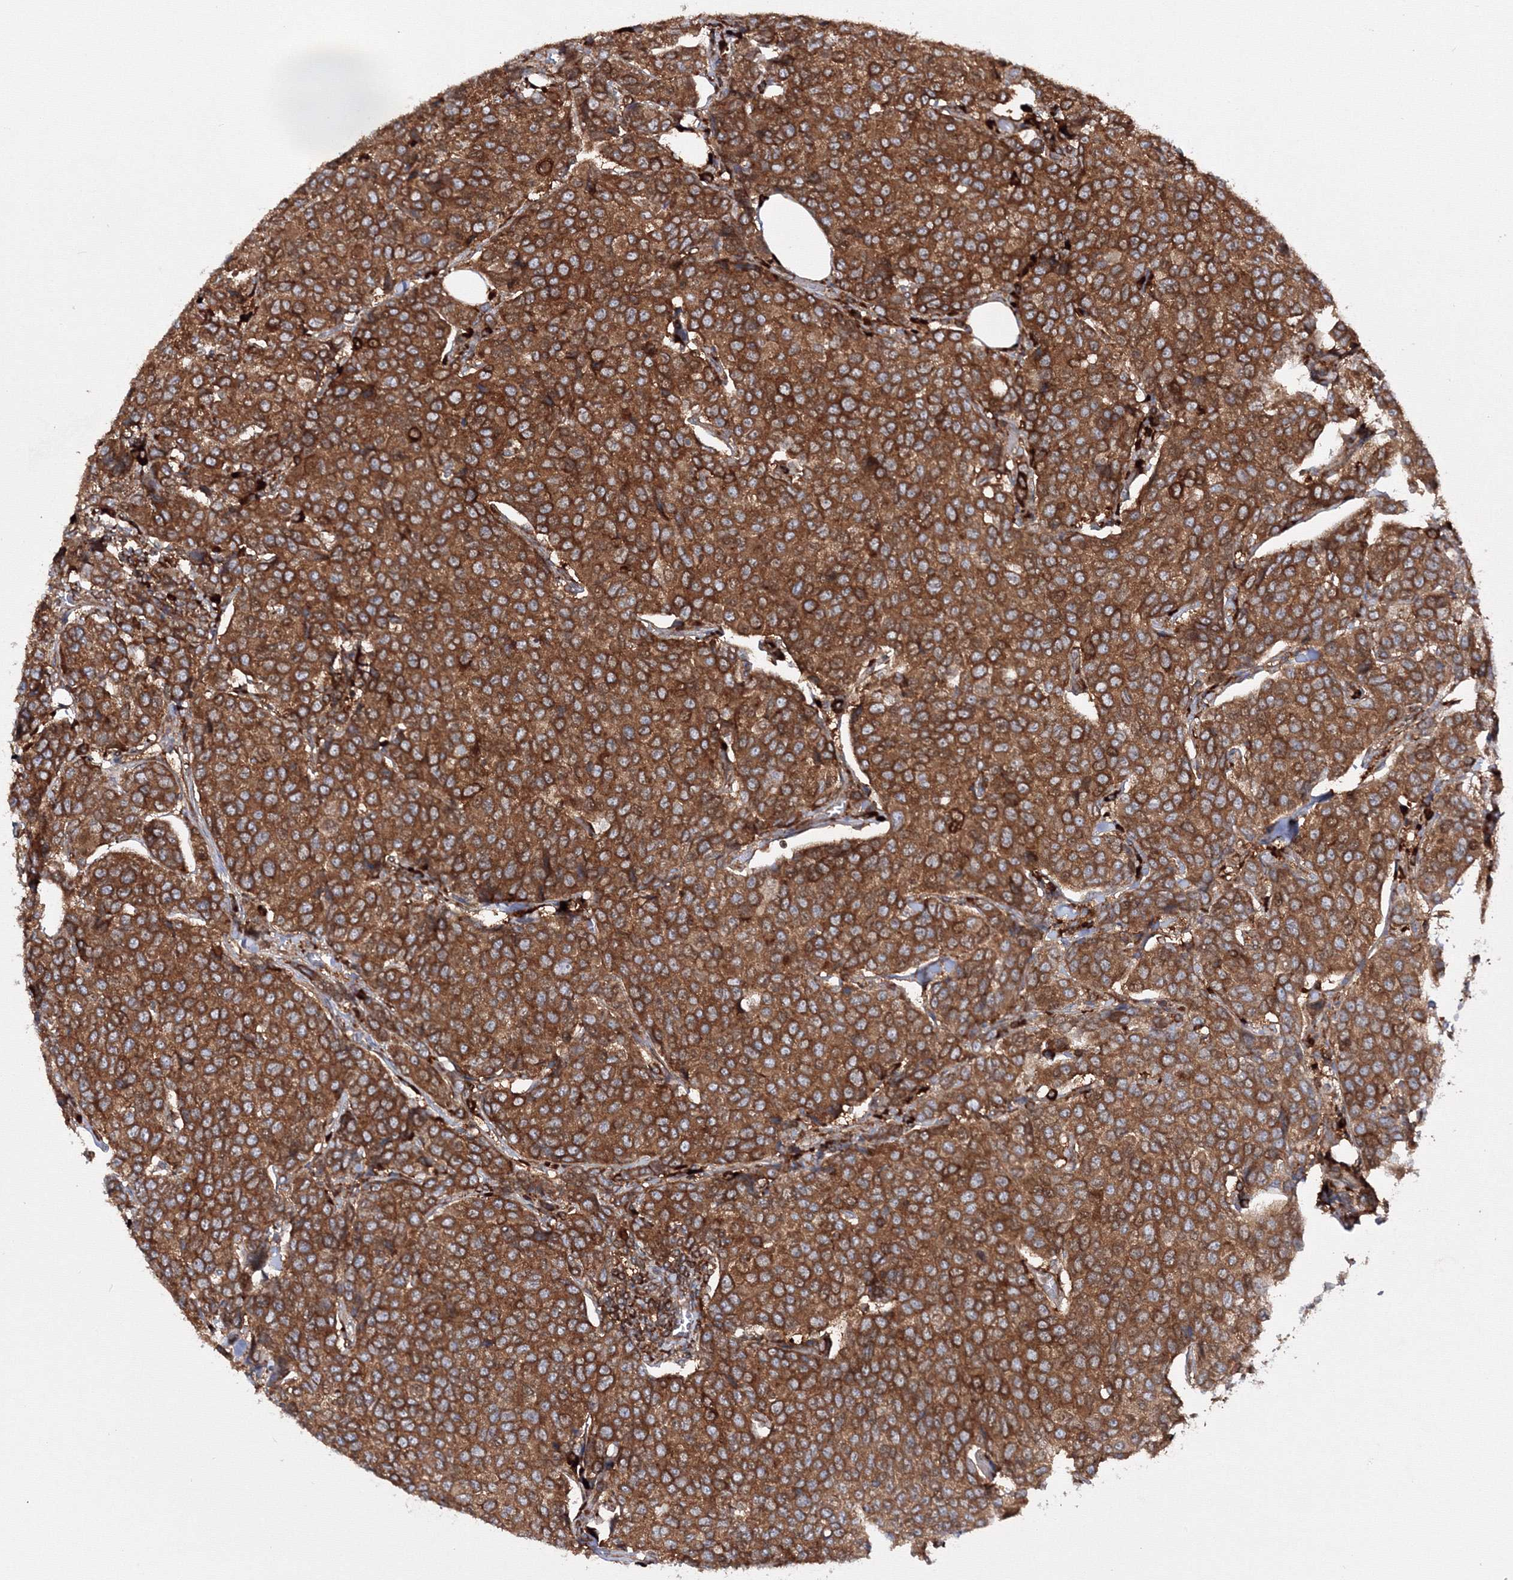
{"staining": {"intensity": "strong", "quantity": ">75%", "location": "cytoplasmic/membranous"}, "tissue": "breast cancer", "cell_type": "Tumor cells", "image_type": "cancer", "snomed": [{"axis": "morphology", "description": "Duct carcinoma"}, {"axis": "topography", "description": "Breast"}], "caption": "Protein positivity by IHC reveals strong cytoplasmic/membranous positivity in about >75% of tumor cells in breast cancer (intraductal carcinoma). (IHC, brightfield microscopy, high magnification).", "gene": "HARS1", "patient": {"sex": "female", "age": 55}}